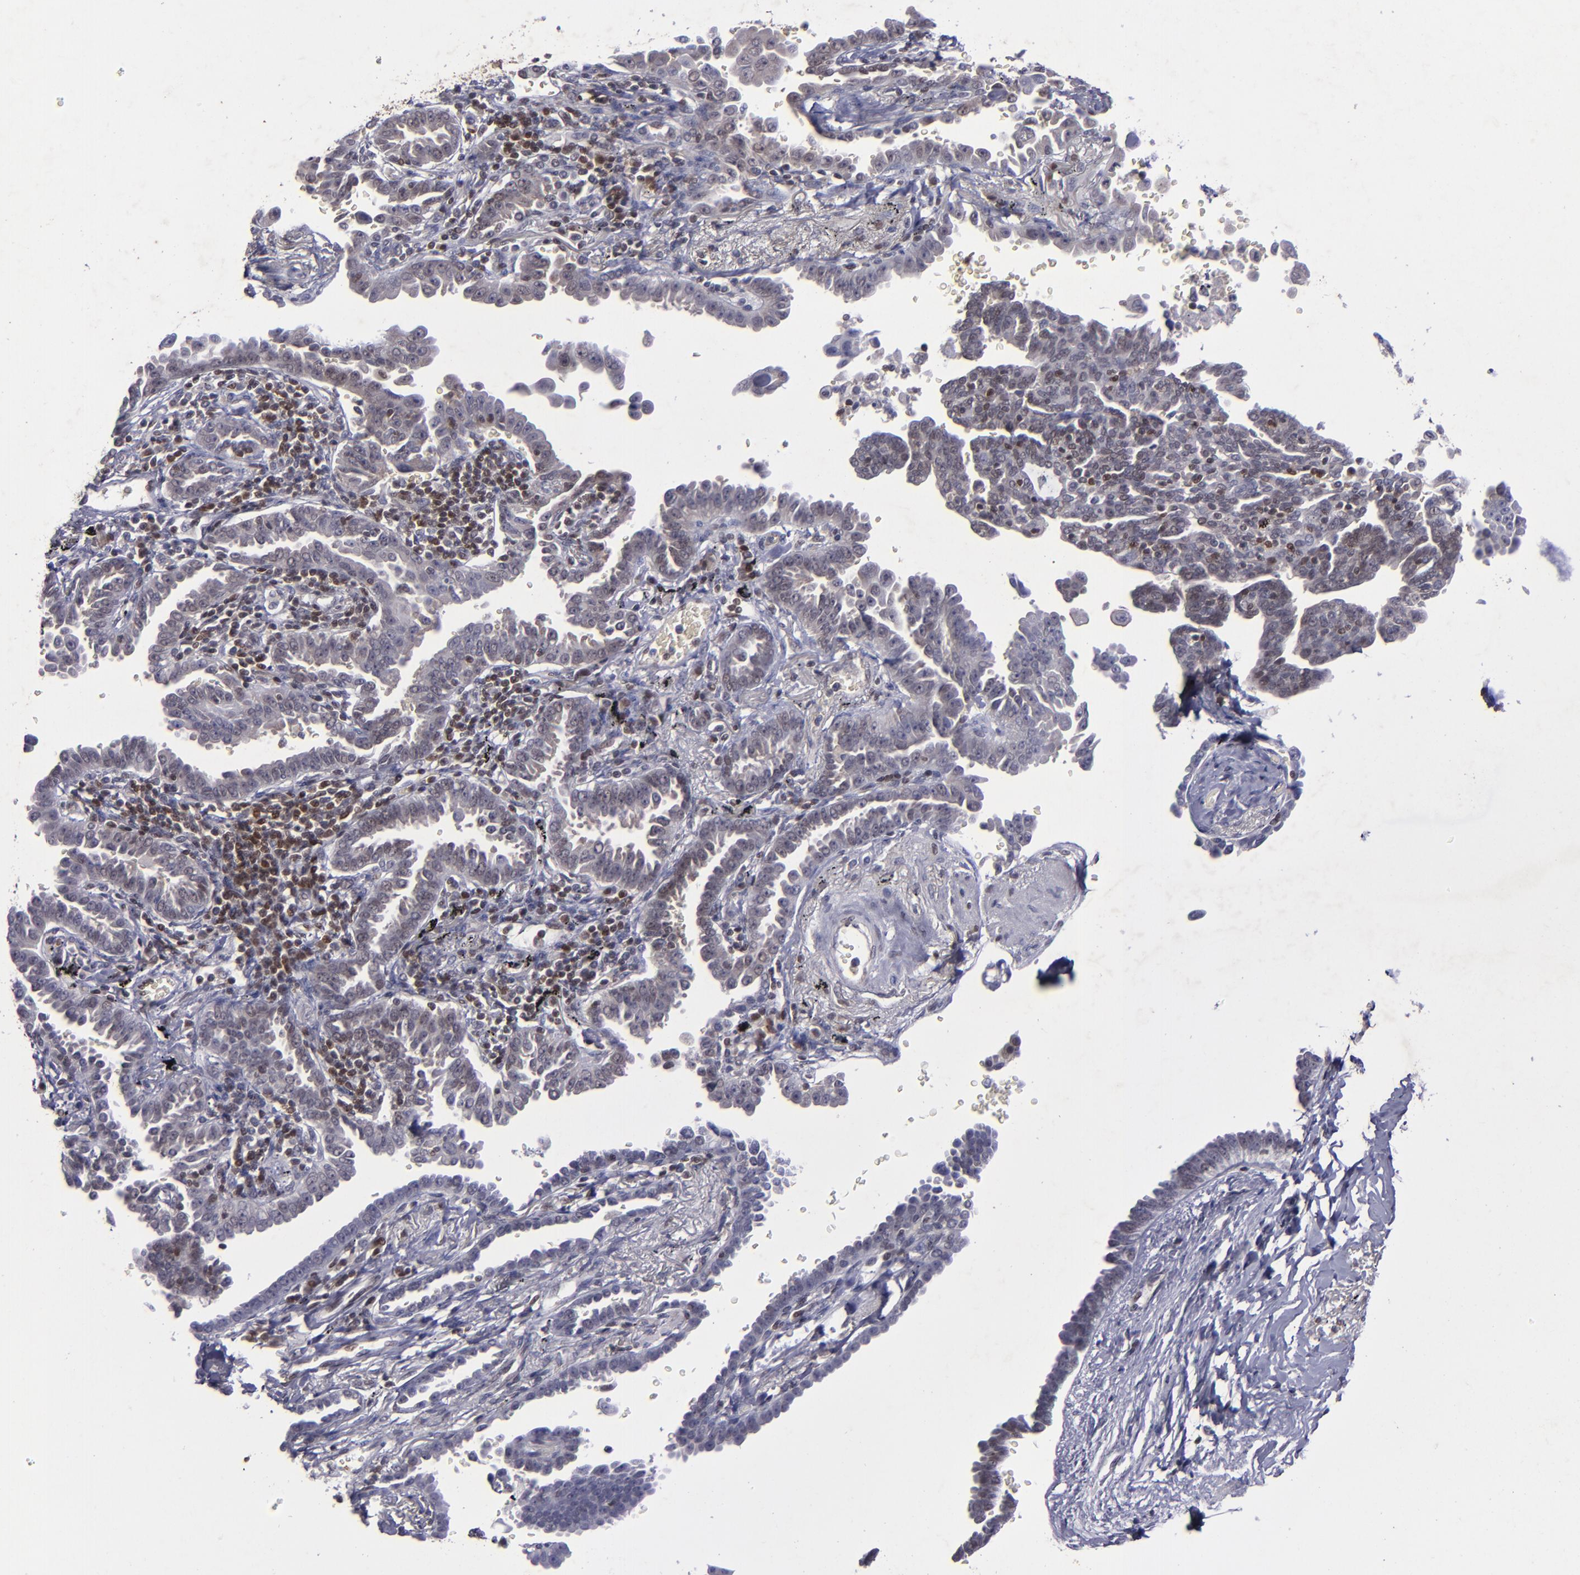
{"staining": {"intensity": "negative", "quantity": "none", "location": "none"}, "tissue": "lung cancer", "cell_type": "Tumor cells", "image_type": "cancer", "snomed": [{"axis": "morphology", "description": "Adenocarcinoma, NOS"}, {"axis": "topography", "description": "Lung"}], "caption": "Immunohistochemistry (IHC) image of neoplastic tissue: lung cancer stained with DAB (3,3'-diaminobenzidine) demonstrates no significant protein expression in tumor cells.", "gene": "MGMT", "patient": {"sex": "female", "age": 64}}